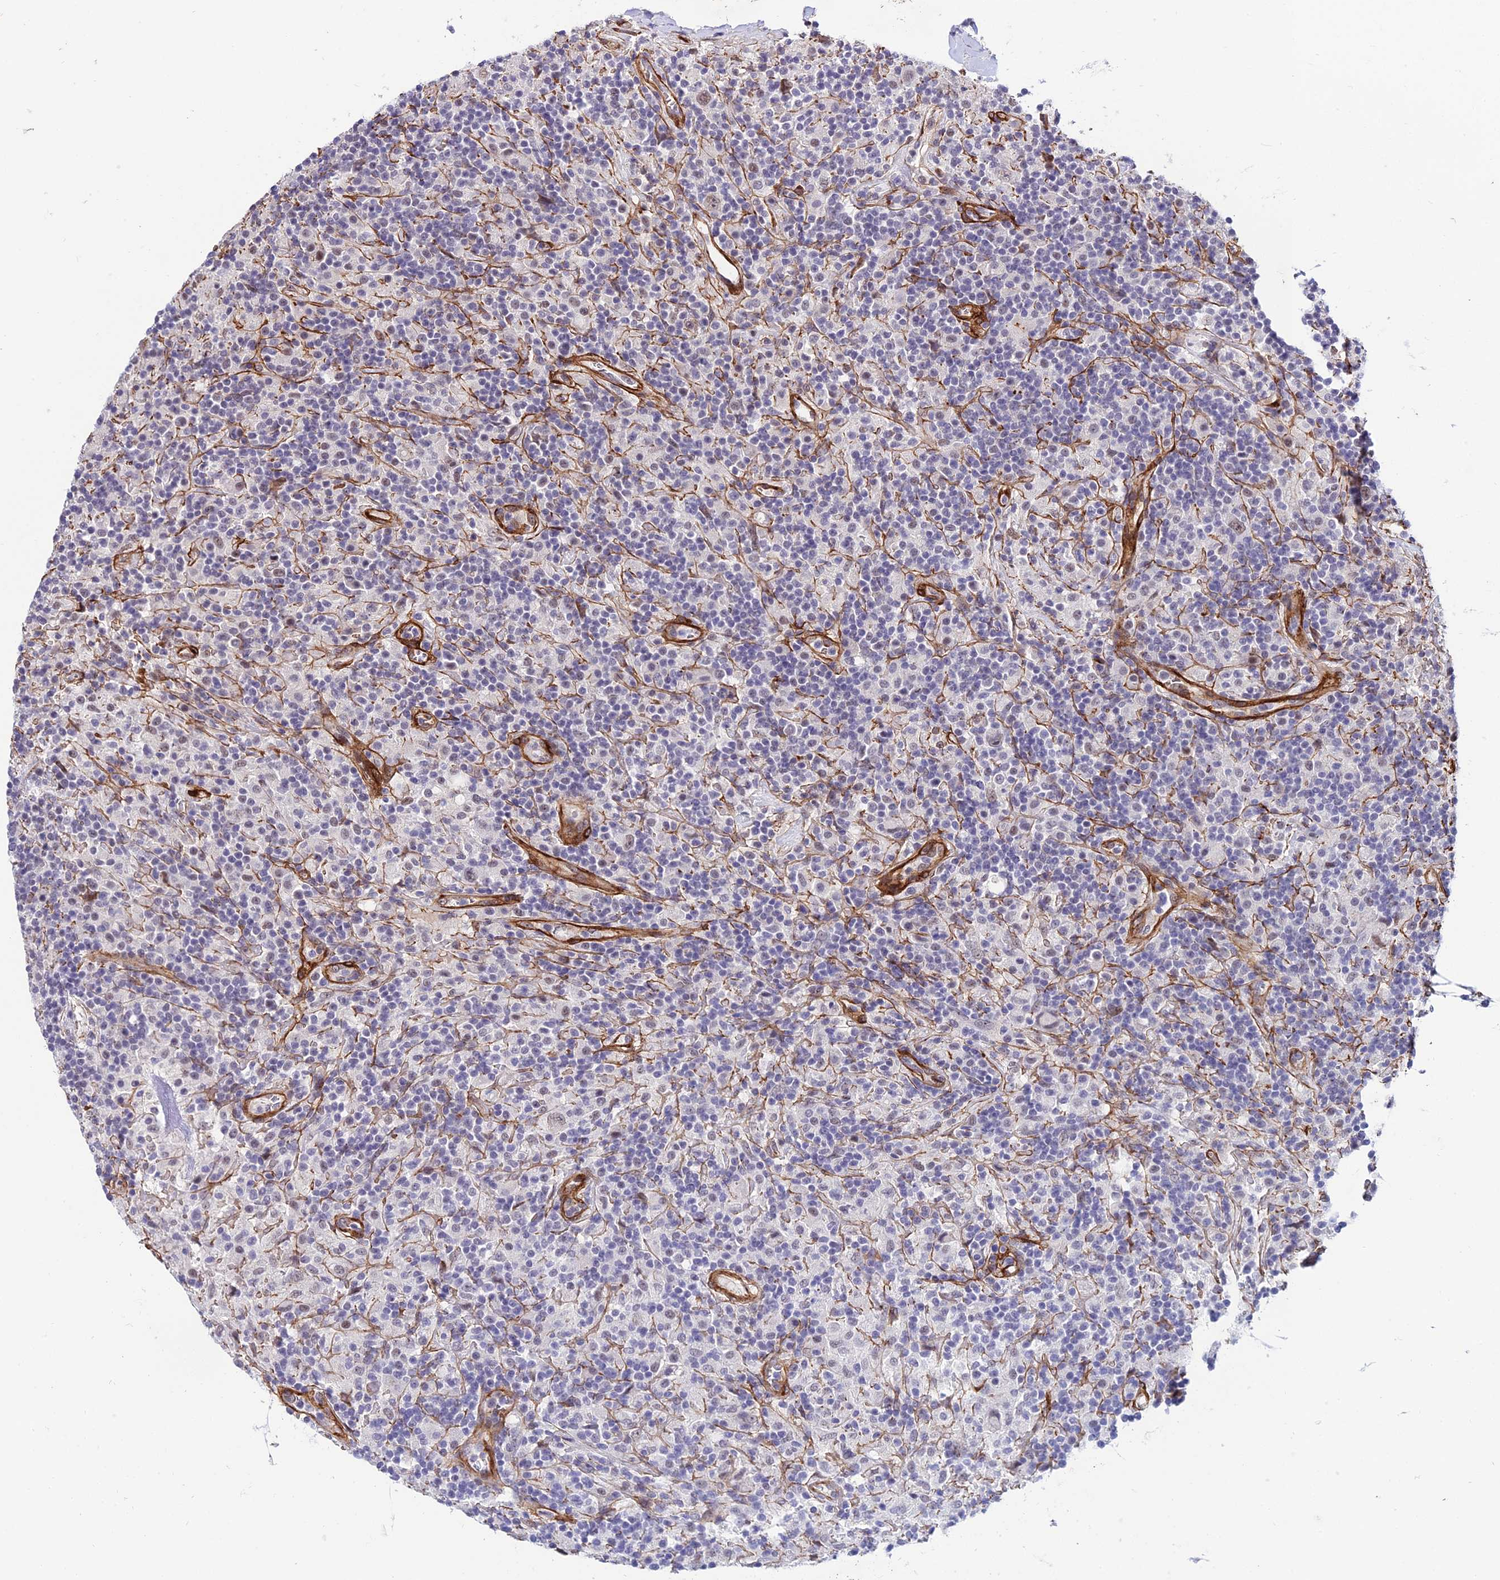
{"staining": {"intensity": "weak", "quantity": ">75%", "location": "nuclear"}, "tissue": "lymphoma", "cell_type": "Tumor cells", "image_type": "cancer", "snomed": [{"axis": "morphology", "description": "Hodgkin's disease, NOS"}, {"axis": "topography", "description": "Lymph node"}], "caption": "Hodgkin's disease stained with IHC reveals weak nuclear staining in approximately >75% of tumor cells.", "gene": "SYT15", "patient": {"sex": "male", "age": 70}}